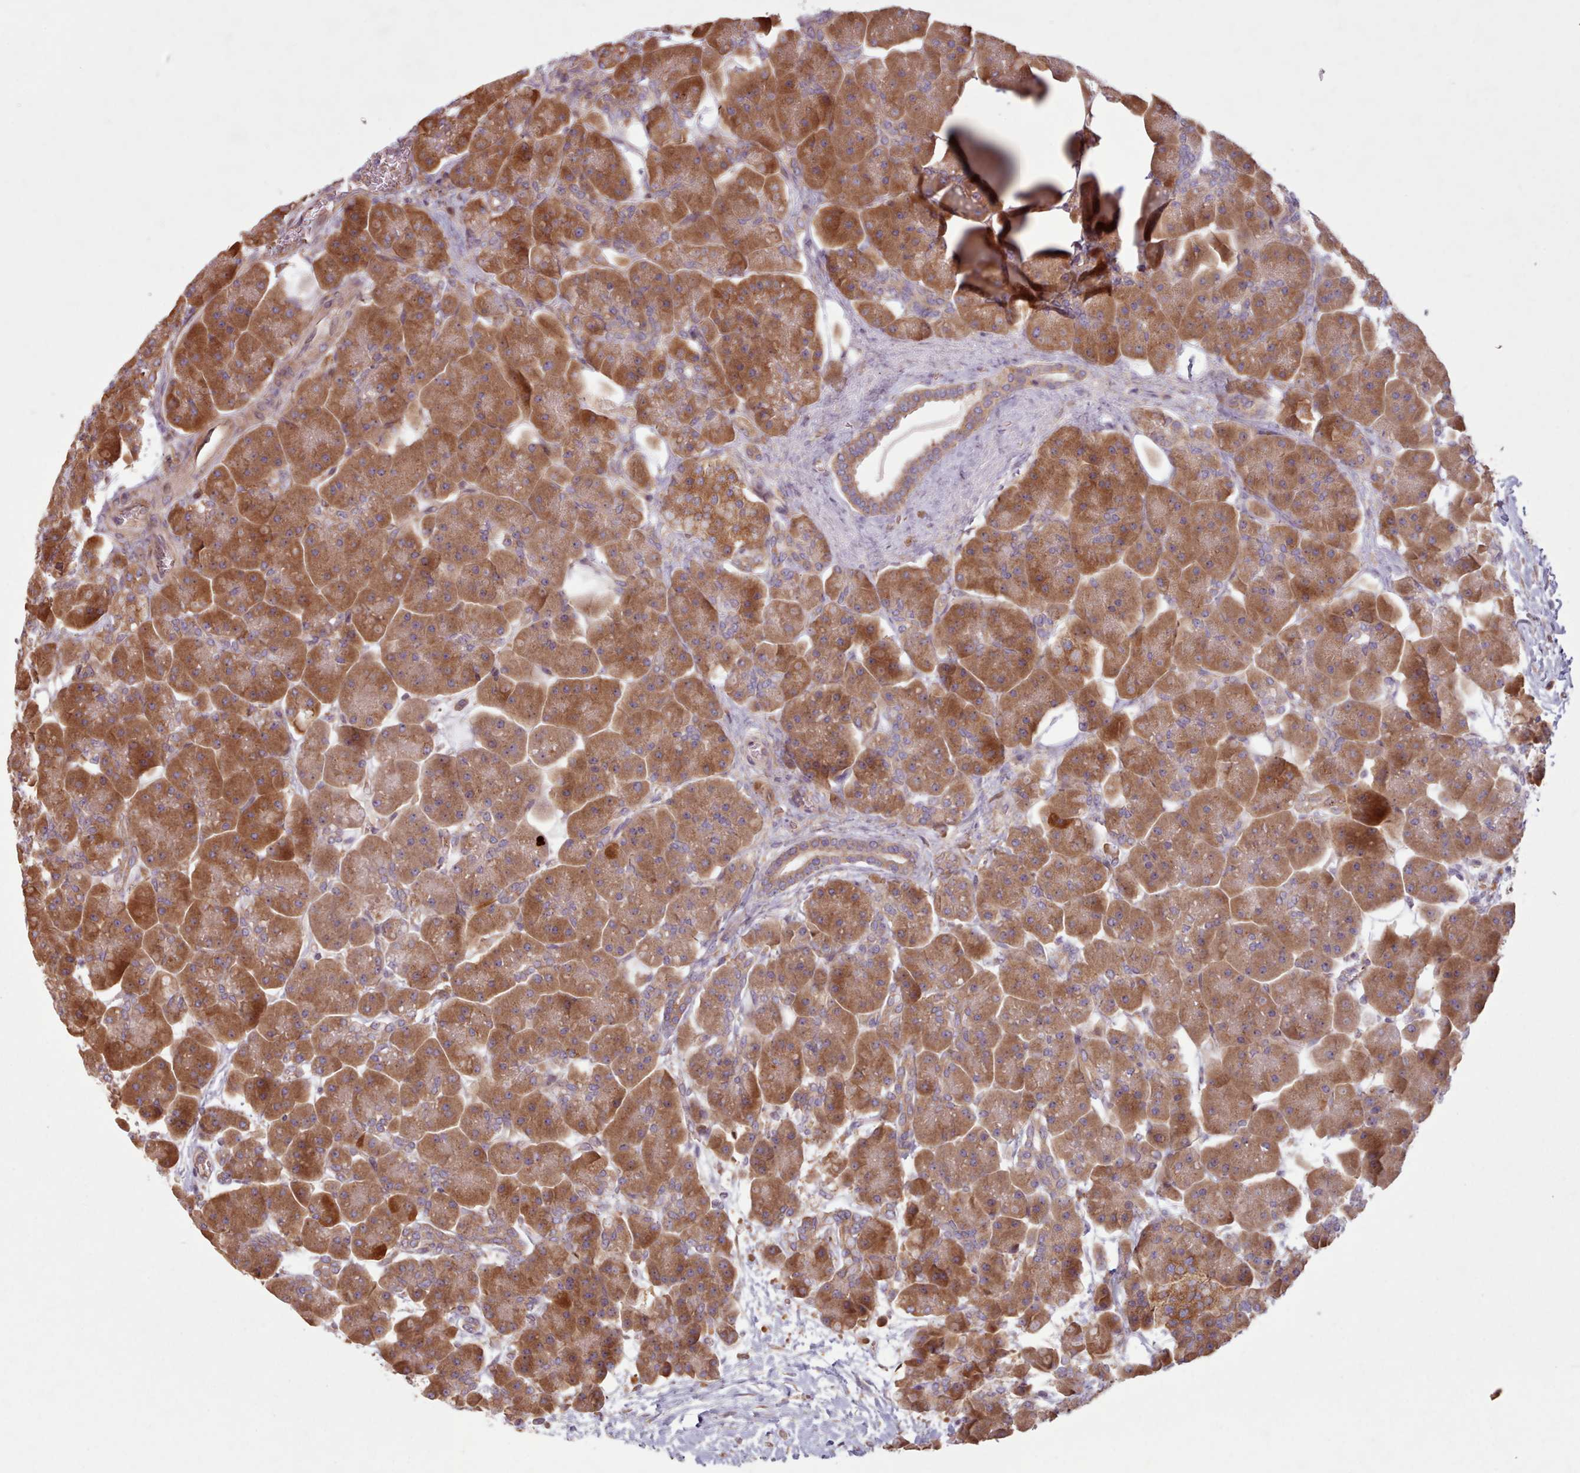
{"staining": {"intensity": "strong", "quantity": ">75%", "location": "cytoplasmic/membranous"}, "tissue": "pancreas", "cell_type": "Exocrine glandular cells", "image_type": "normal", "snomed": [{"axis": "morphology", "description": "Normal tissue, NOS"}, {"axis": "topography", "description": "Pancreas"}], "caption": "Strong cytoplasmic/membranous expression for a protein is seen in approximately >75% of exocrine glandular cells of unremarkable pancreas using immunohistochemistry (IHC).", "gene": "WASHC2A", "patient": {"sex": "male", "age": 66}}